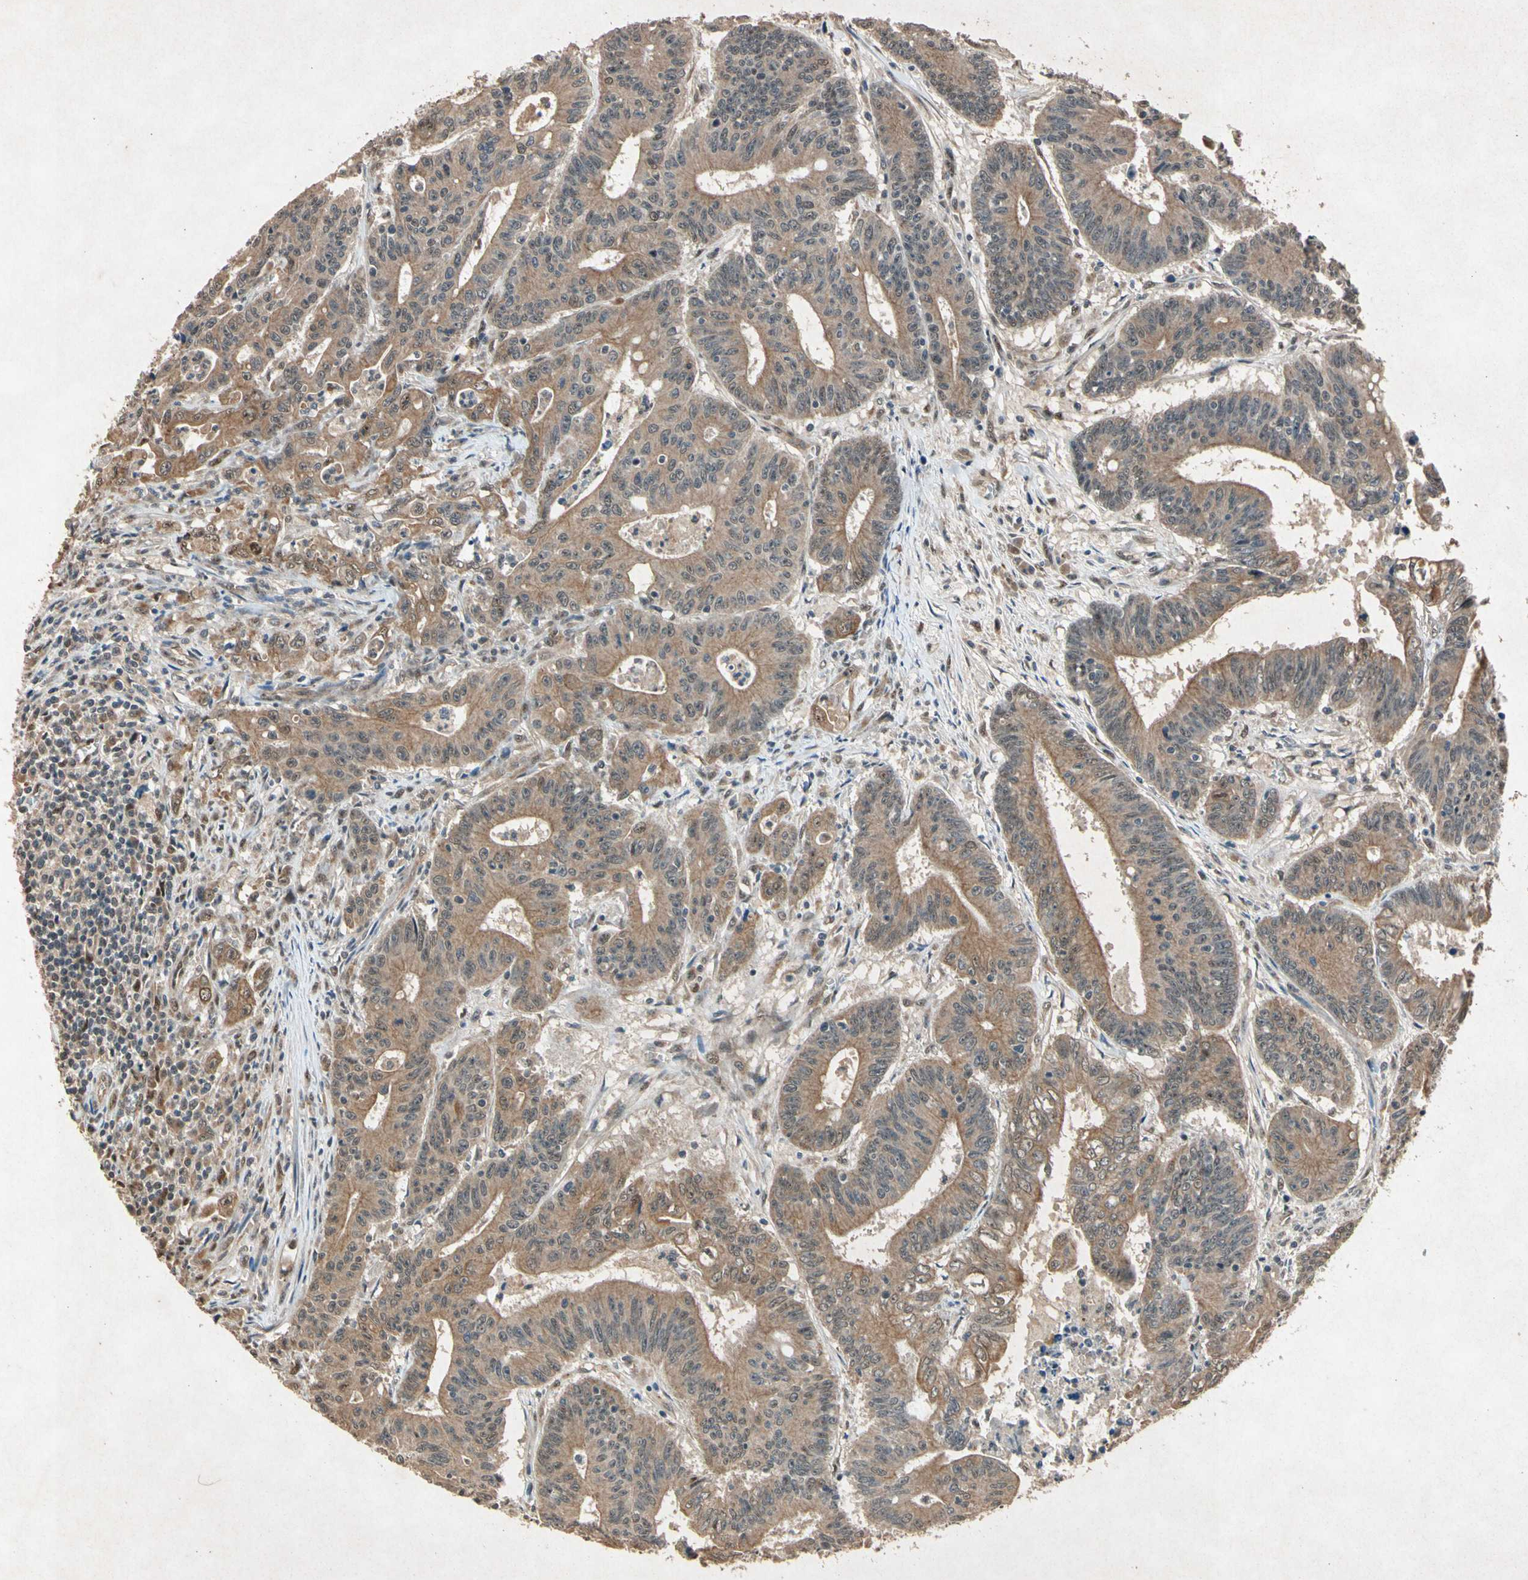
{"staining": {"intensity": "moderate", "quantity": ">75%", "location": "cytoplasmic/membranous,nuclear"}, "tissue": "colorectal cancer", "cell_type": "Tumor cells", "image_type": "cancer", "snomed": [{"axis": "morphology", "description": "Adenocarcinoma, NOS"}, {"axis": "topography", "description": "Colon"}], "caption": "Brown immunohistochemical staining in colorectal adenocarcinoma shows moderate cytoplasmic/membranous and nuclear positivity in approximately >75% of tumor cells.", "gene": "PML", "patient": {"sex": "male", "age": 45}}